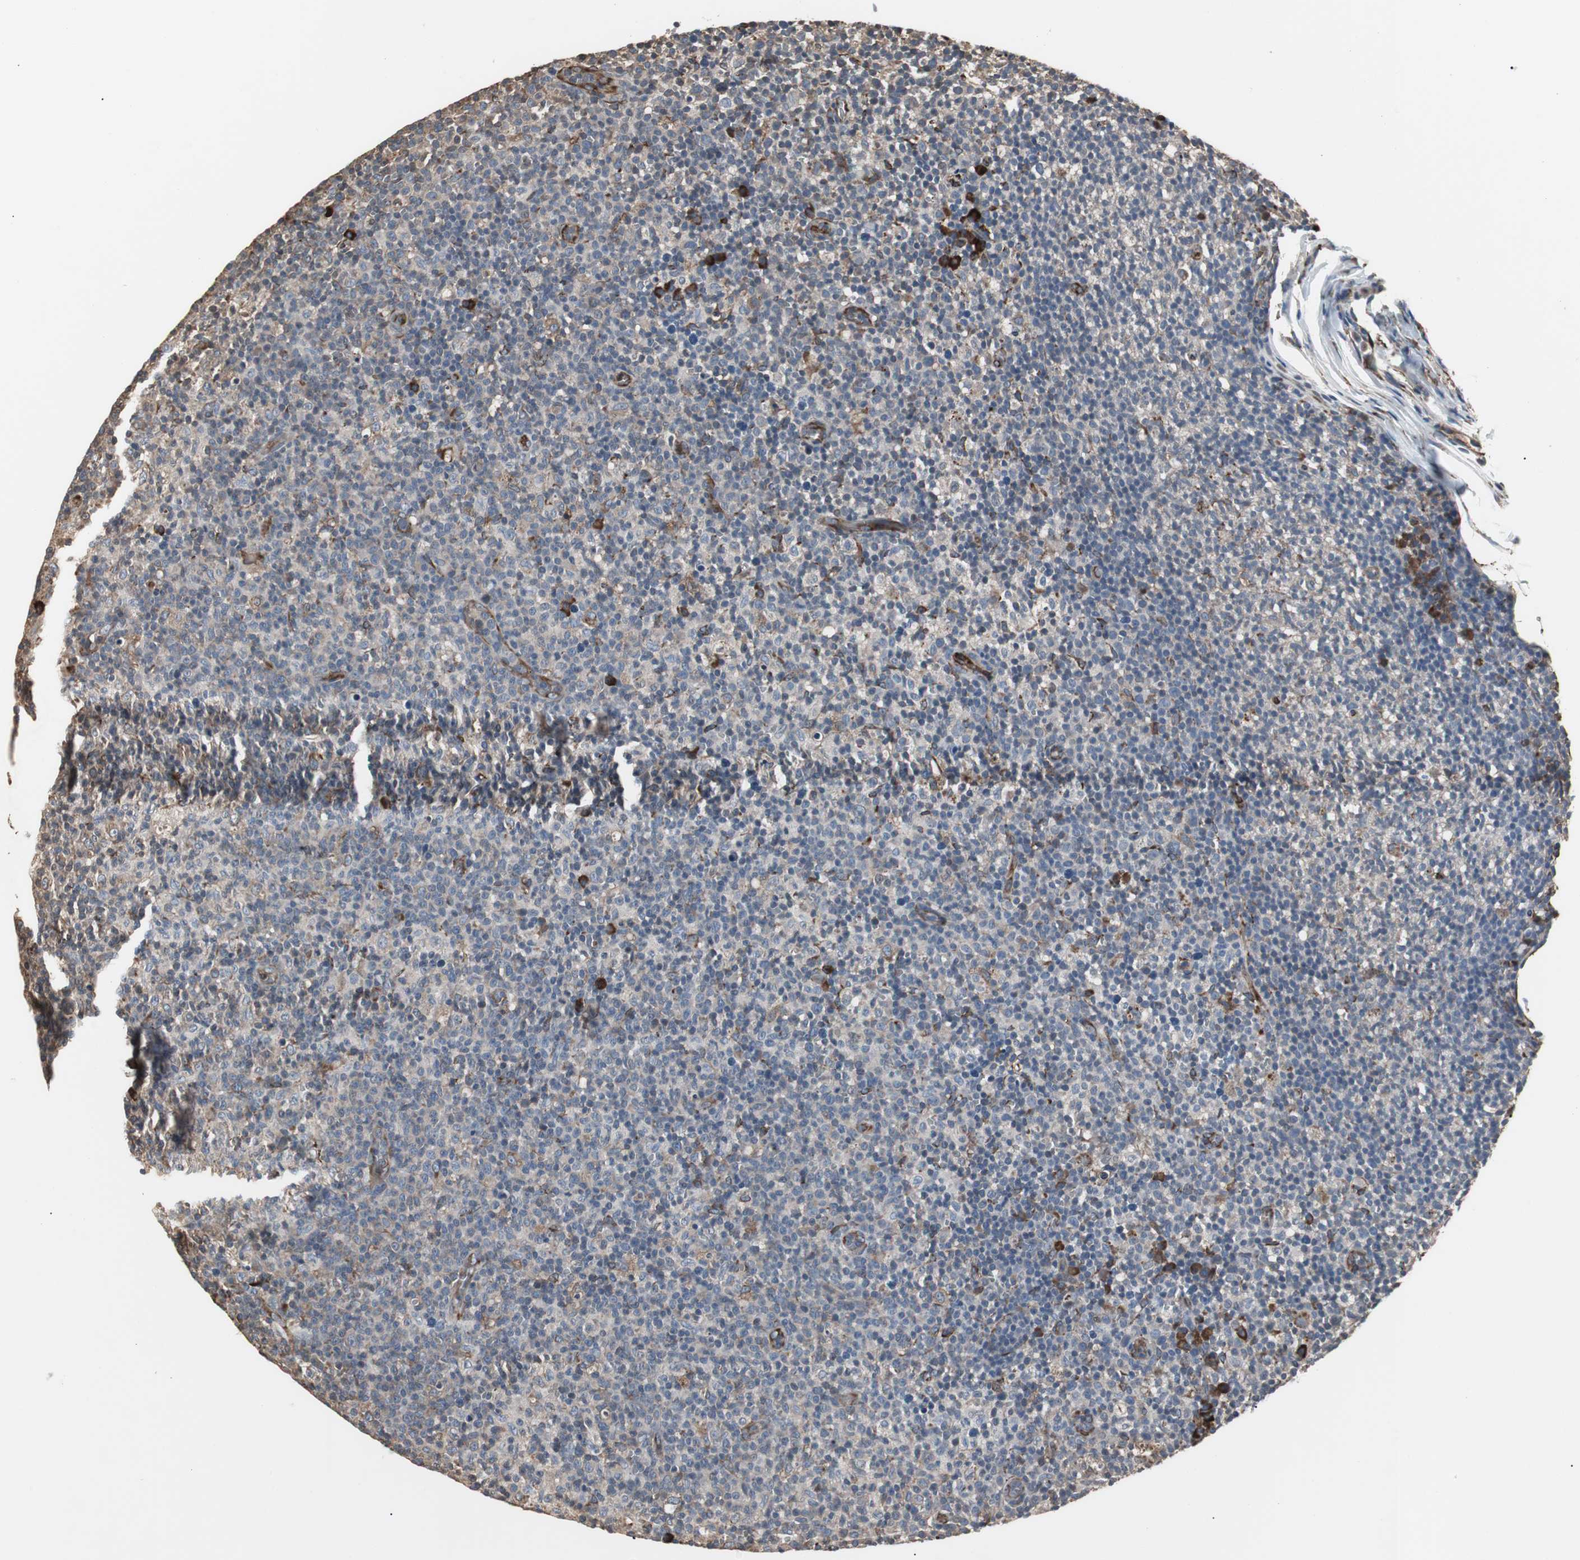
{"staining": {"intensity": "moderate", "quantity": "25%-75%", "location": "cytoplasmic/membranous"}, "tissue": "lymph node", "cell_type": "Germinal center cells", "image_type": "normal", "snomed": [{"axis": "morphology", "description": "Normal tissue, NOS"}, {"axis": "morphology", "description": "Inflammation, NOS"}, {"axis": "topography", "description": "Lymph node"}], "caption": "The histopathology image demonstrates a brown stain indicating the presence of a protein in the cytoplasmic/membranous of germinal center cells in lymph node. The staining was performed using DAB, with brown indicating positive protein expression. Nuclei are stained blue with hematoxylin.", "gene": "CALU", "patient": {"sex": "male", "age": 55}}